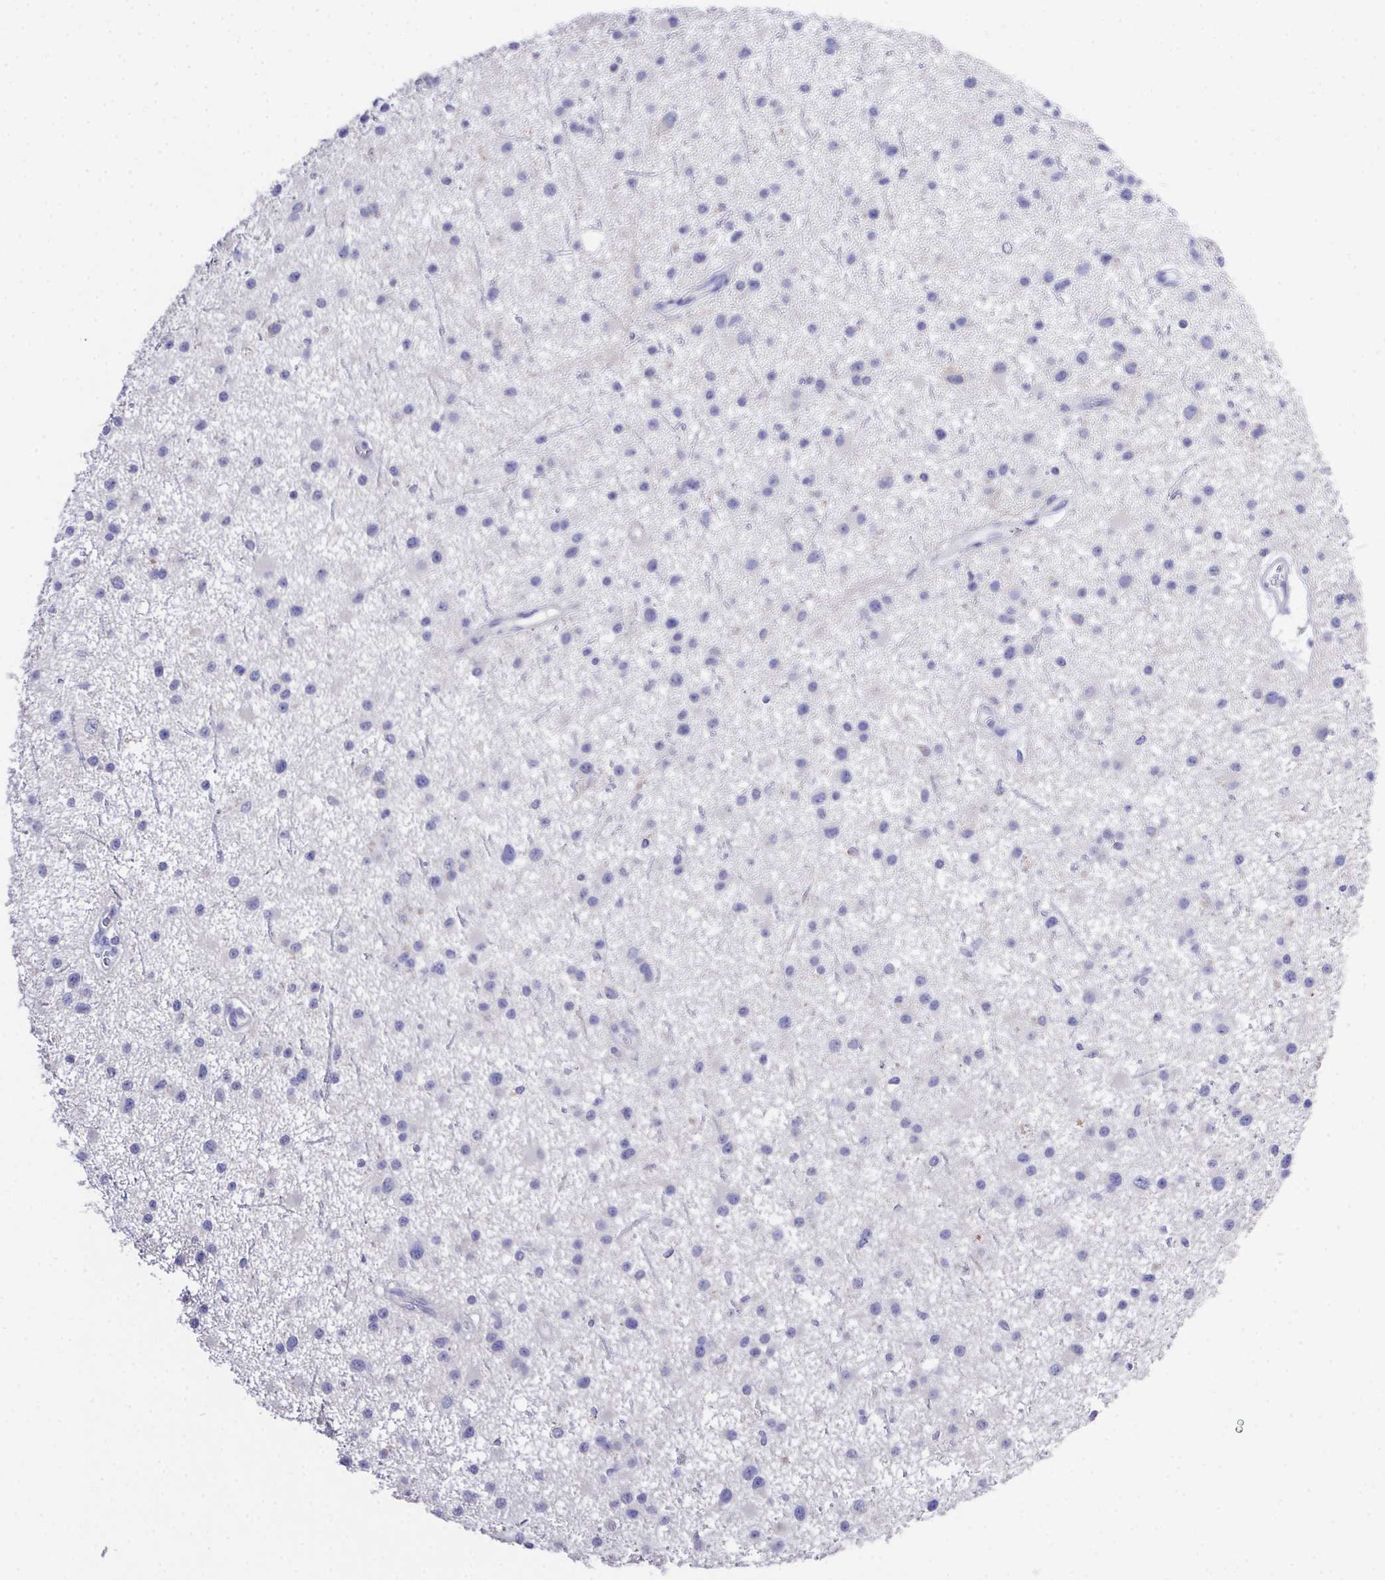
{"staining": {"intensity": "negative", "quantity": "none", "location": "none"}, "tissue": "glioma", "cell_type": "Tumor cells", "image_type": "cancer", "snomed": [{"axis": "morphology", "description": "Glioma, malignant, Low grade"}, {"axis": "topography", "description": "Brain"}], "caption": "An immunohistochemistry (IHC) photomicrograph of glioma is shown. There is no staining in tumor cells of glioma.", "gene": "PRG3", "patient": {"sex": "male", "age": 43}}